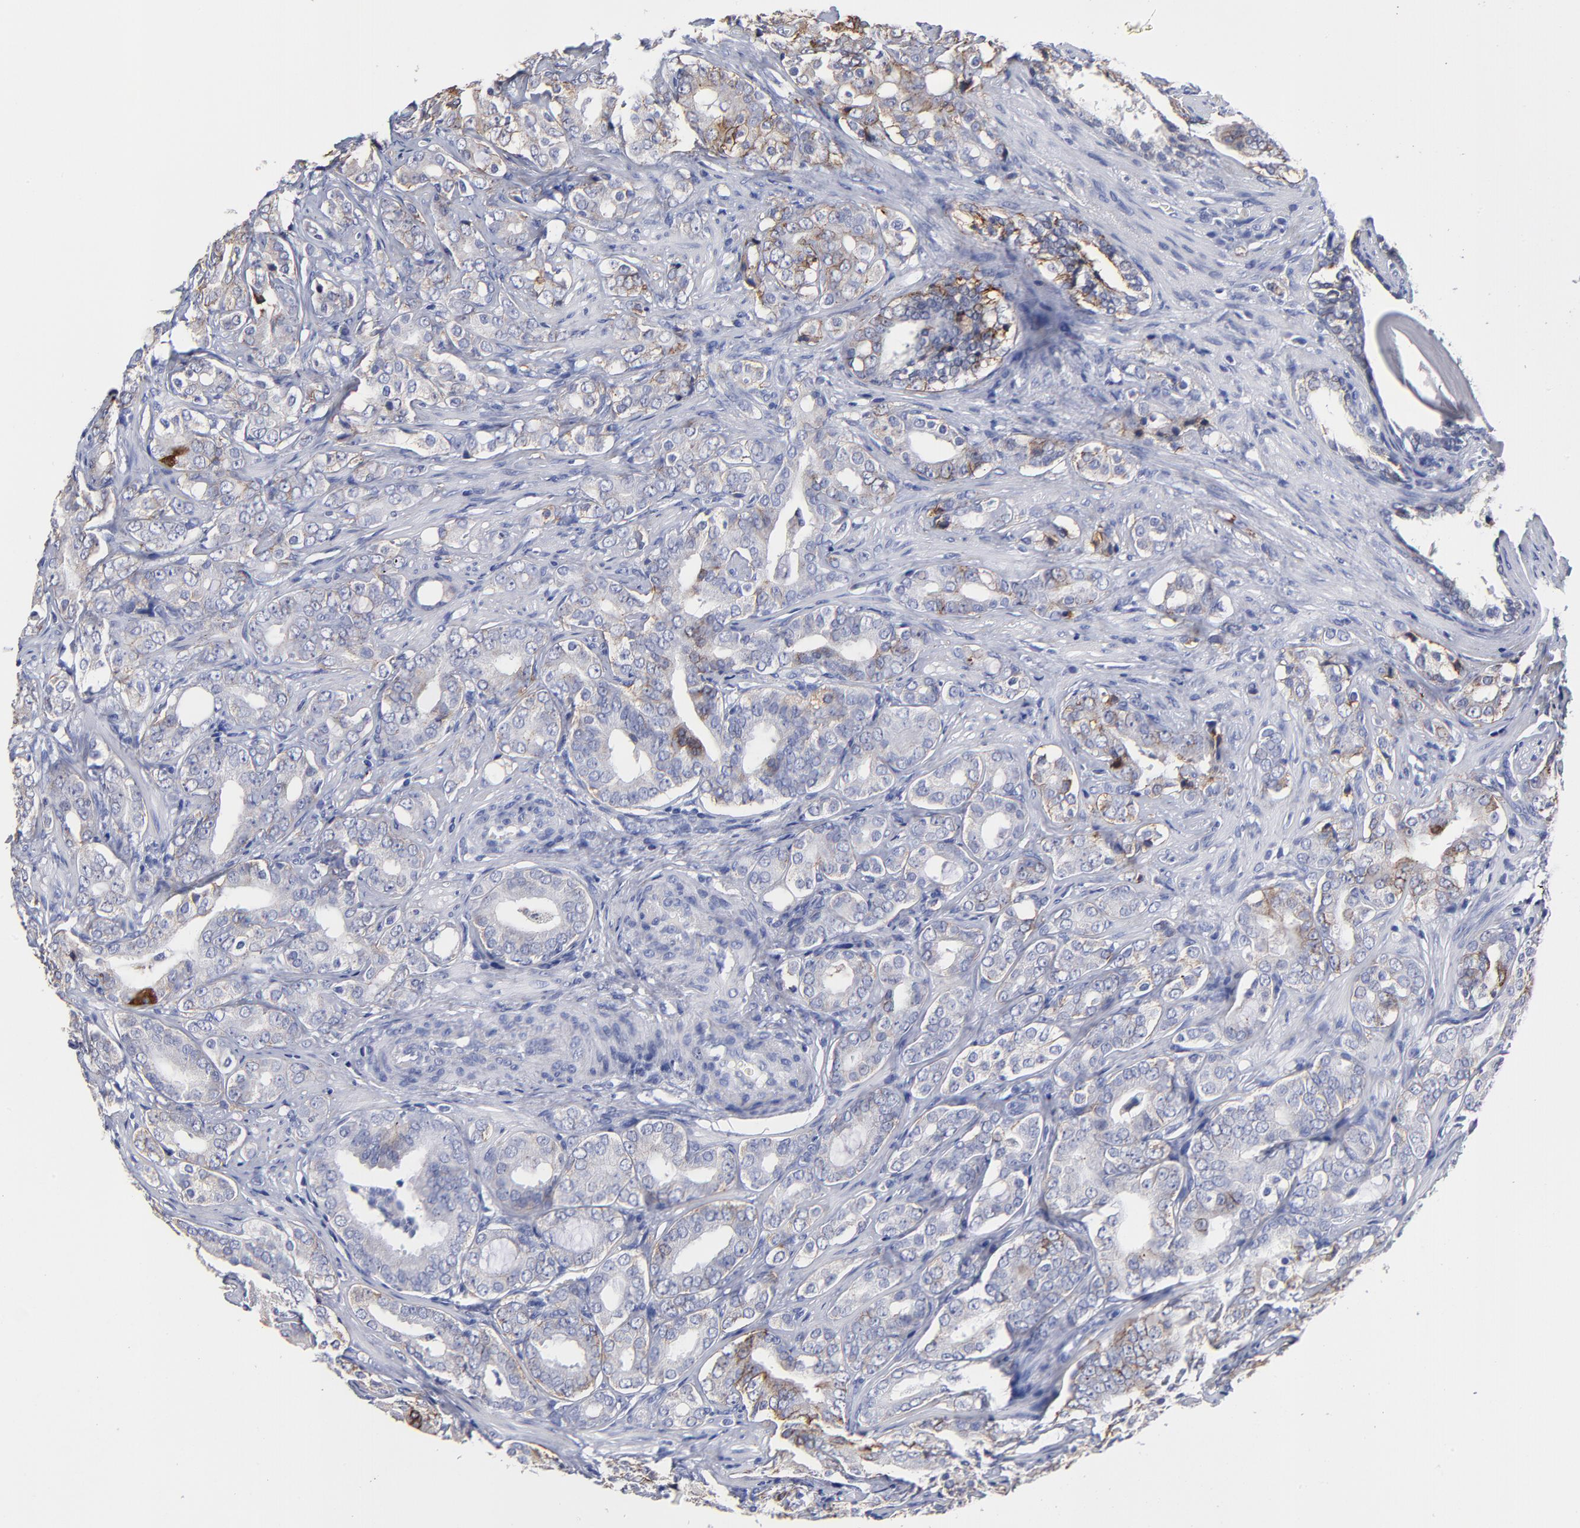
{"staining": {"intensity": "negative", "quantity": "none", "location": "none"}, "tissue": "prostate cancer", "cell_type": "Tumor cells", "image_type": "cancer", "snomed": [{"axis": "morphology", "description": "Adenocarcinoma, Low grade"}, {"axis": "topography", "description": "Prostate"}], "caption": "Immunohistochemistry image of neoplastic tissue: prostate low-grade adenocarcinoma stained with DAB reveals no significant protein staining in tumor cells. The staining was performed using DAB to visualize the protein expression in brown, while the nuclei were stained in blue with hematoxylin (Magnification: 20x).", "gene": "CXADR", "patient": {"sex": "male", "age": 59}}